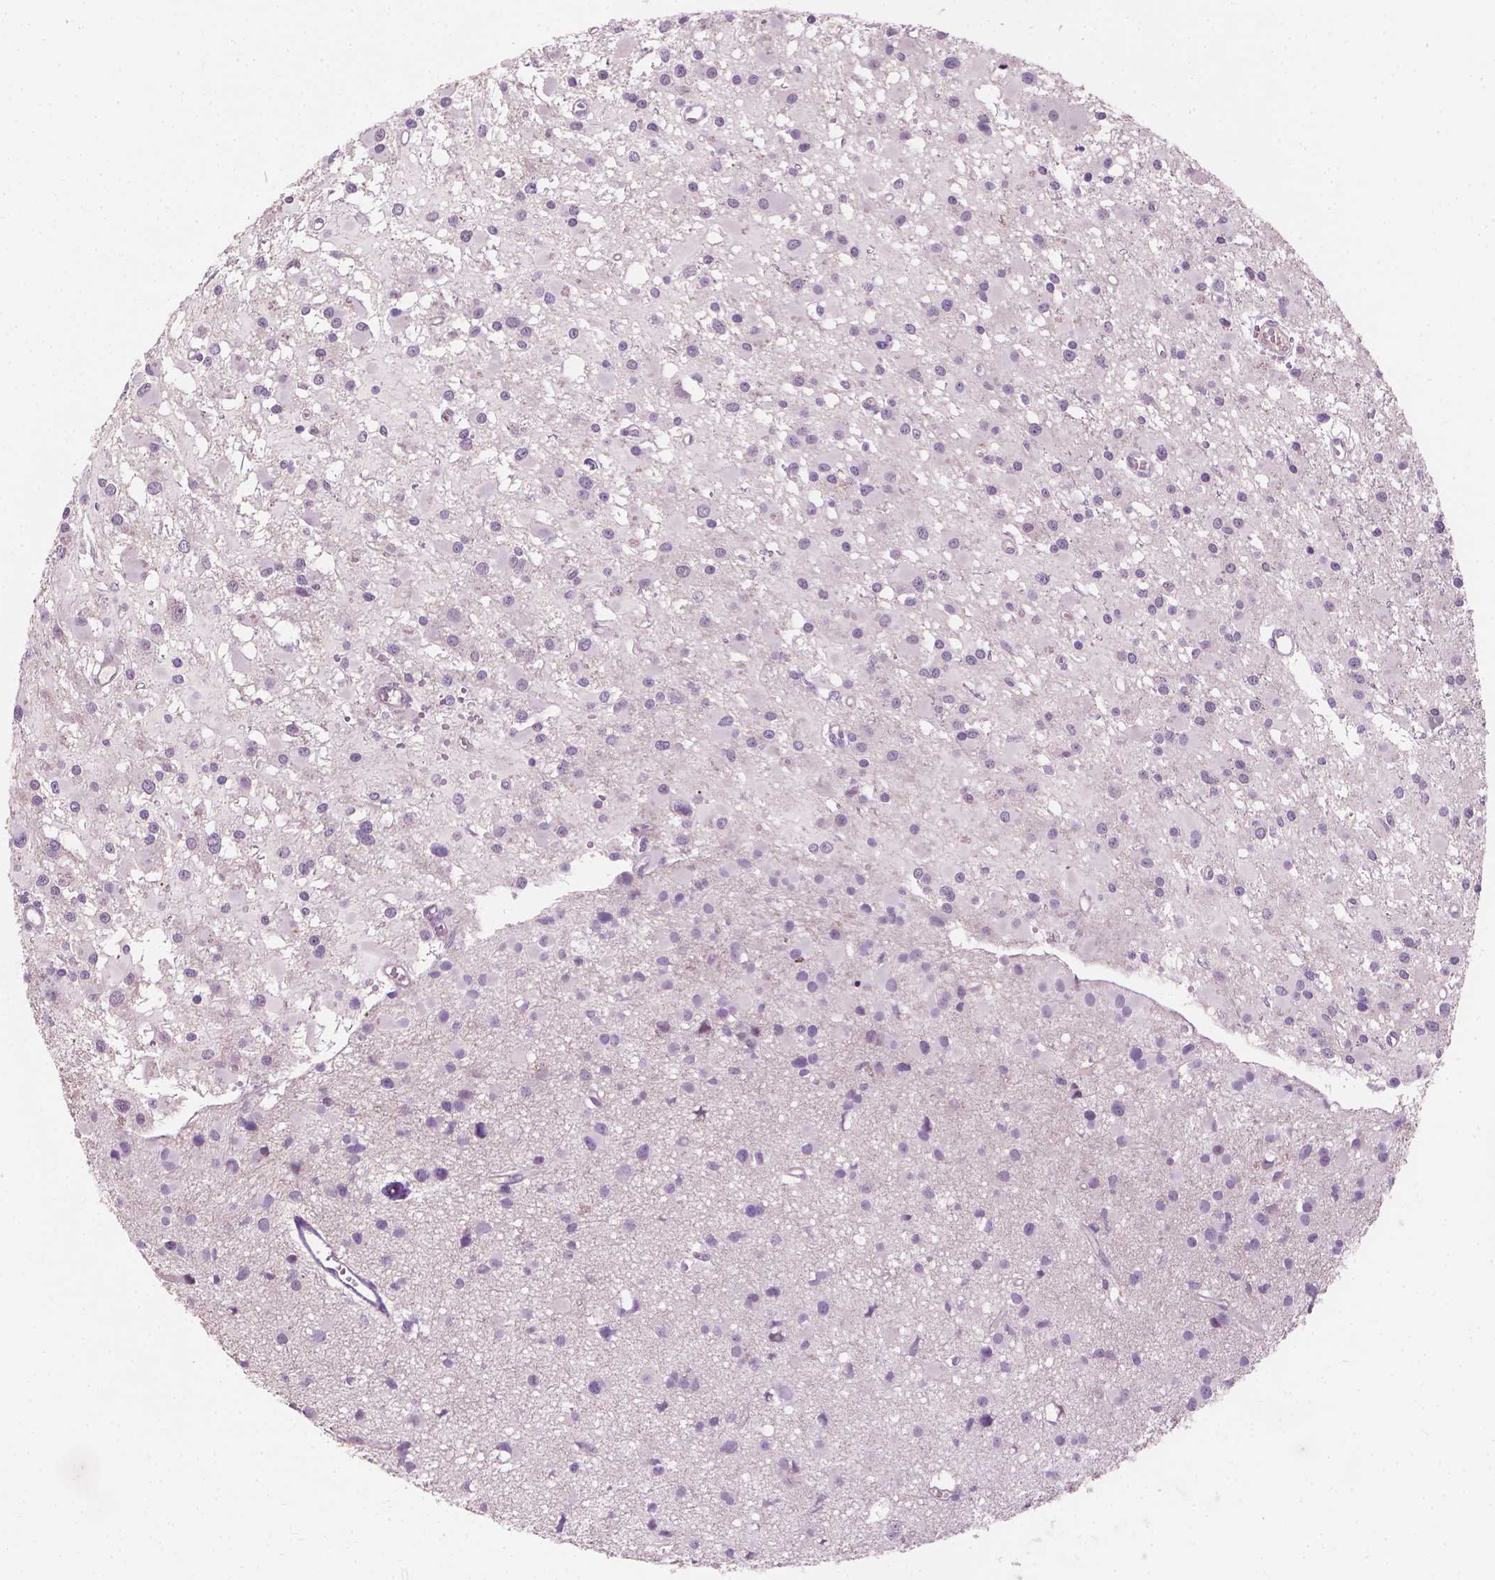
{"staining": {"intensity": "negative", "quantity": "none", "location": "none"}, "tissue": "glioma", "cell_type": "Tumor cells", "image_type": "cancer", "snomed": [{"axis": "morphology", "description": "Glioma, malignant, High grade"}, {"axis": "topography", "description": "Brain"}], "caption": "This is a image of IHC staining of malignant glioma (high-grade), which shows no staining in tumor cells.", "gene": "SAXO2", "patient": {"sex": "male", "age": 54}}